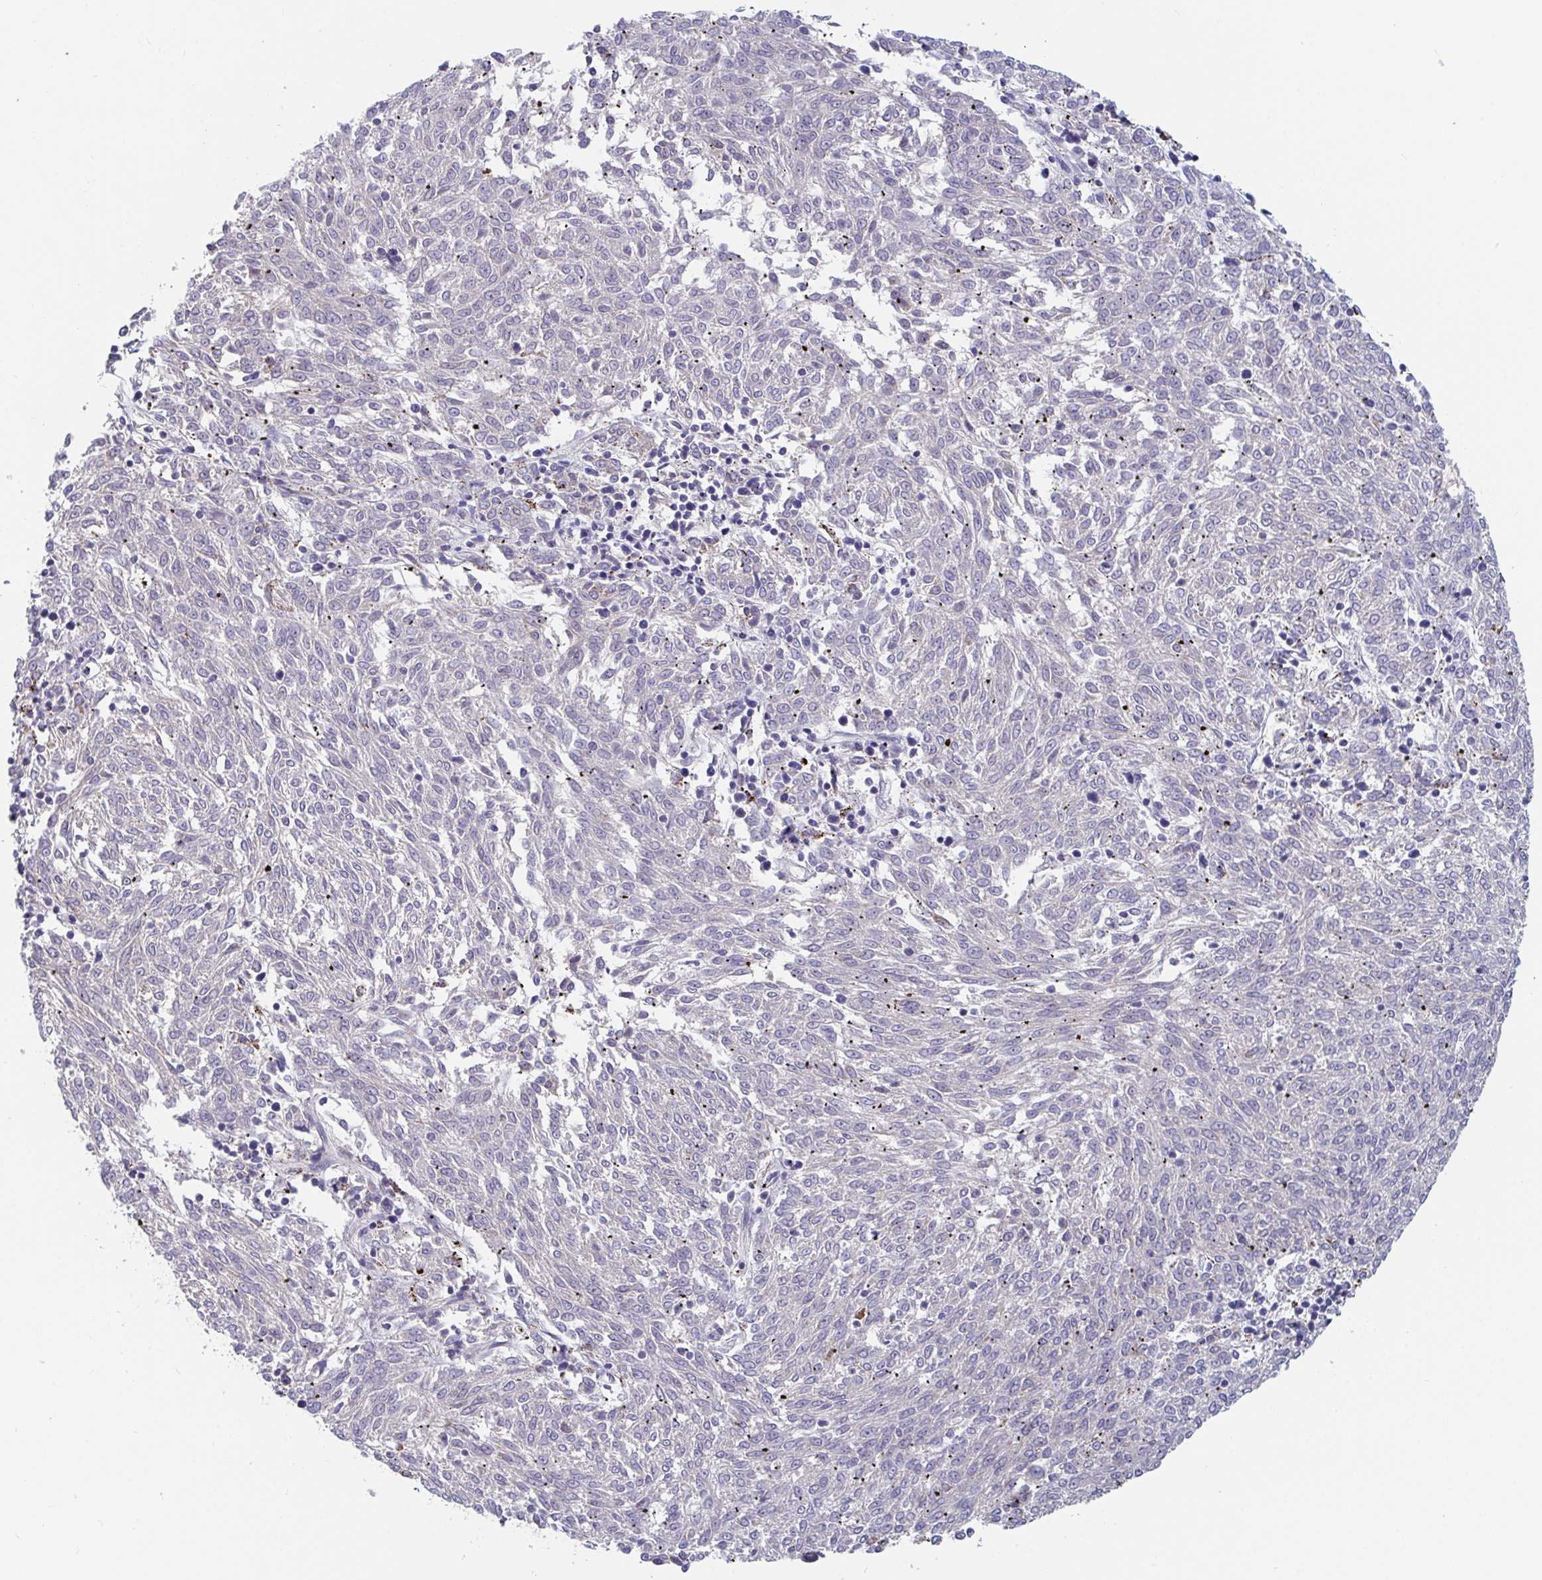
{"staining": {"intensity": "negative", "quantity": "none", "location": "none"}, "tissue": "melanoma", "cell_type": "Tumor cells", "image_type": "cancer", "snomed": [{"axis": "morphology", "description": "Malignant melanoma, NOS"}, {"axis": "topography", "description": "Skin"}], "caption": "This is an IHC micrograph of human melanoma. There is no expression in tumor cells.", "gene": "FAM156B", "patient": {"sex": "female", "age": 72}}